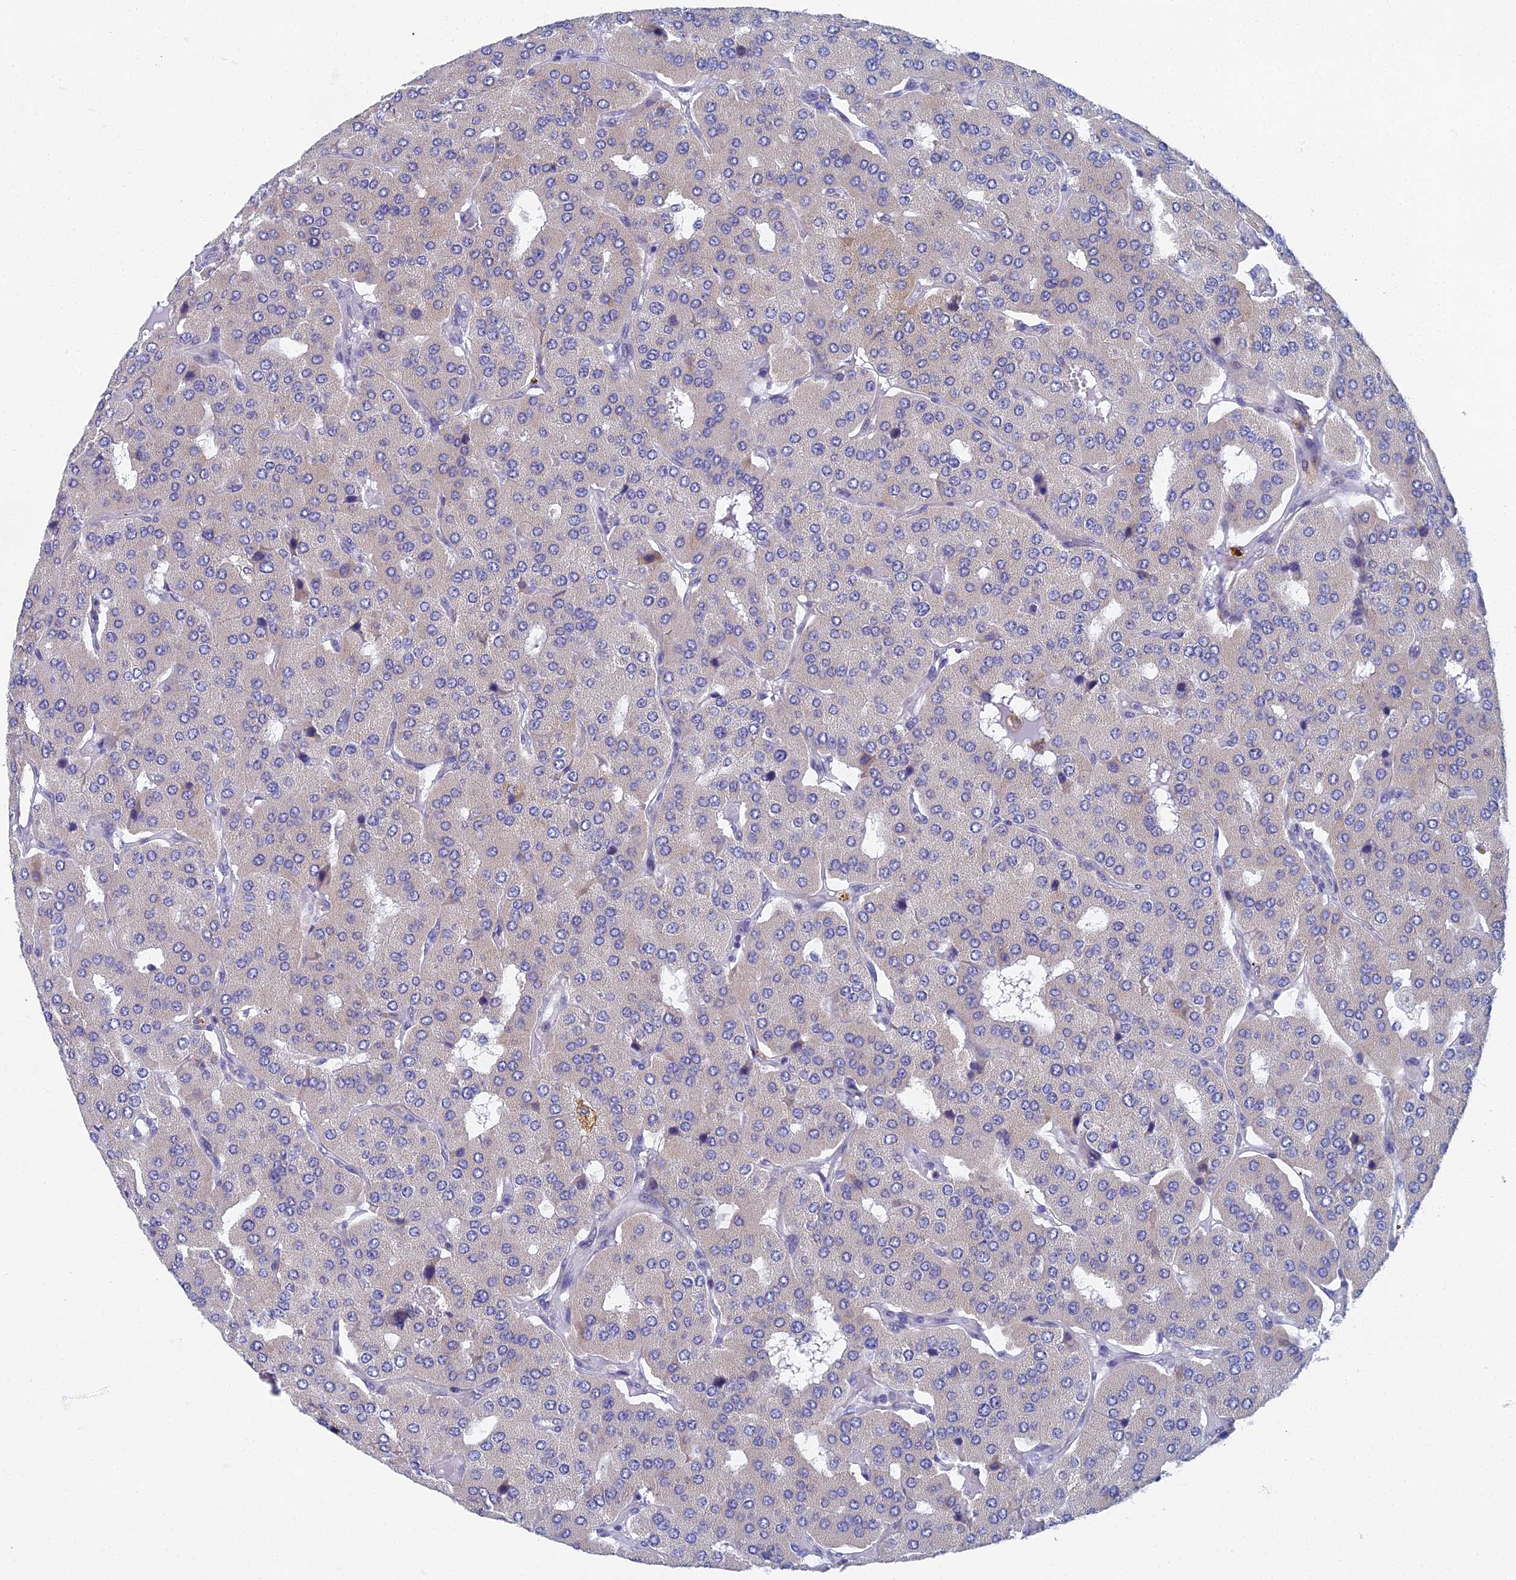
{"staining": {"intensity": "negative", "quantity": "none", "location": "none"}, "tissue": "parathyroid gland", "cell_type": "Glandular cells", "image_type": "normal", "snomed": [{"axis": "morphology", "description": "Normal tissue, NOS"}, {"axis": "morphology", "description": "Adenoma, NOS"}, {"axis": "topography", "description": "Parathyroid gland"}], "caption": "The immunohistochemistry image has no significant staining in glandular cells of parathyroid gland.", "gene": "SPIN4", "patient": {"sex": "female", "age": 86}}